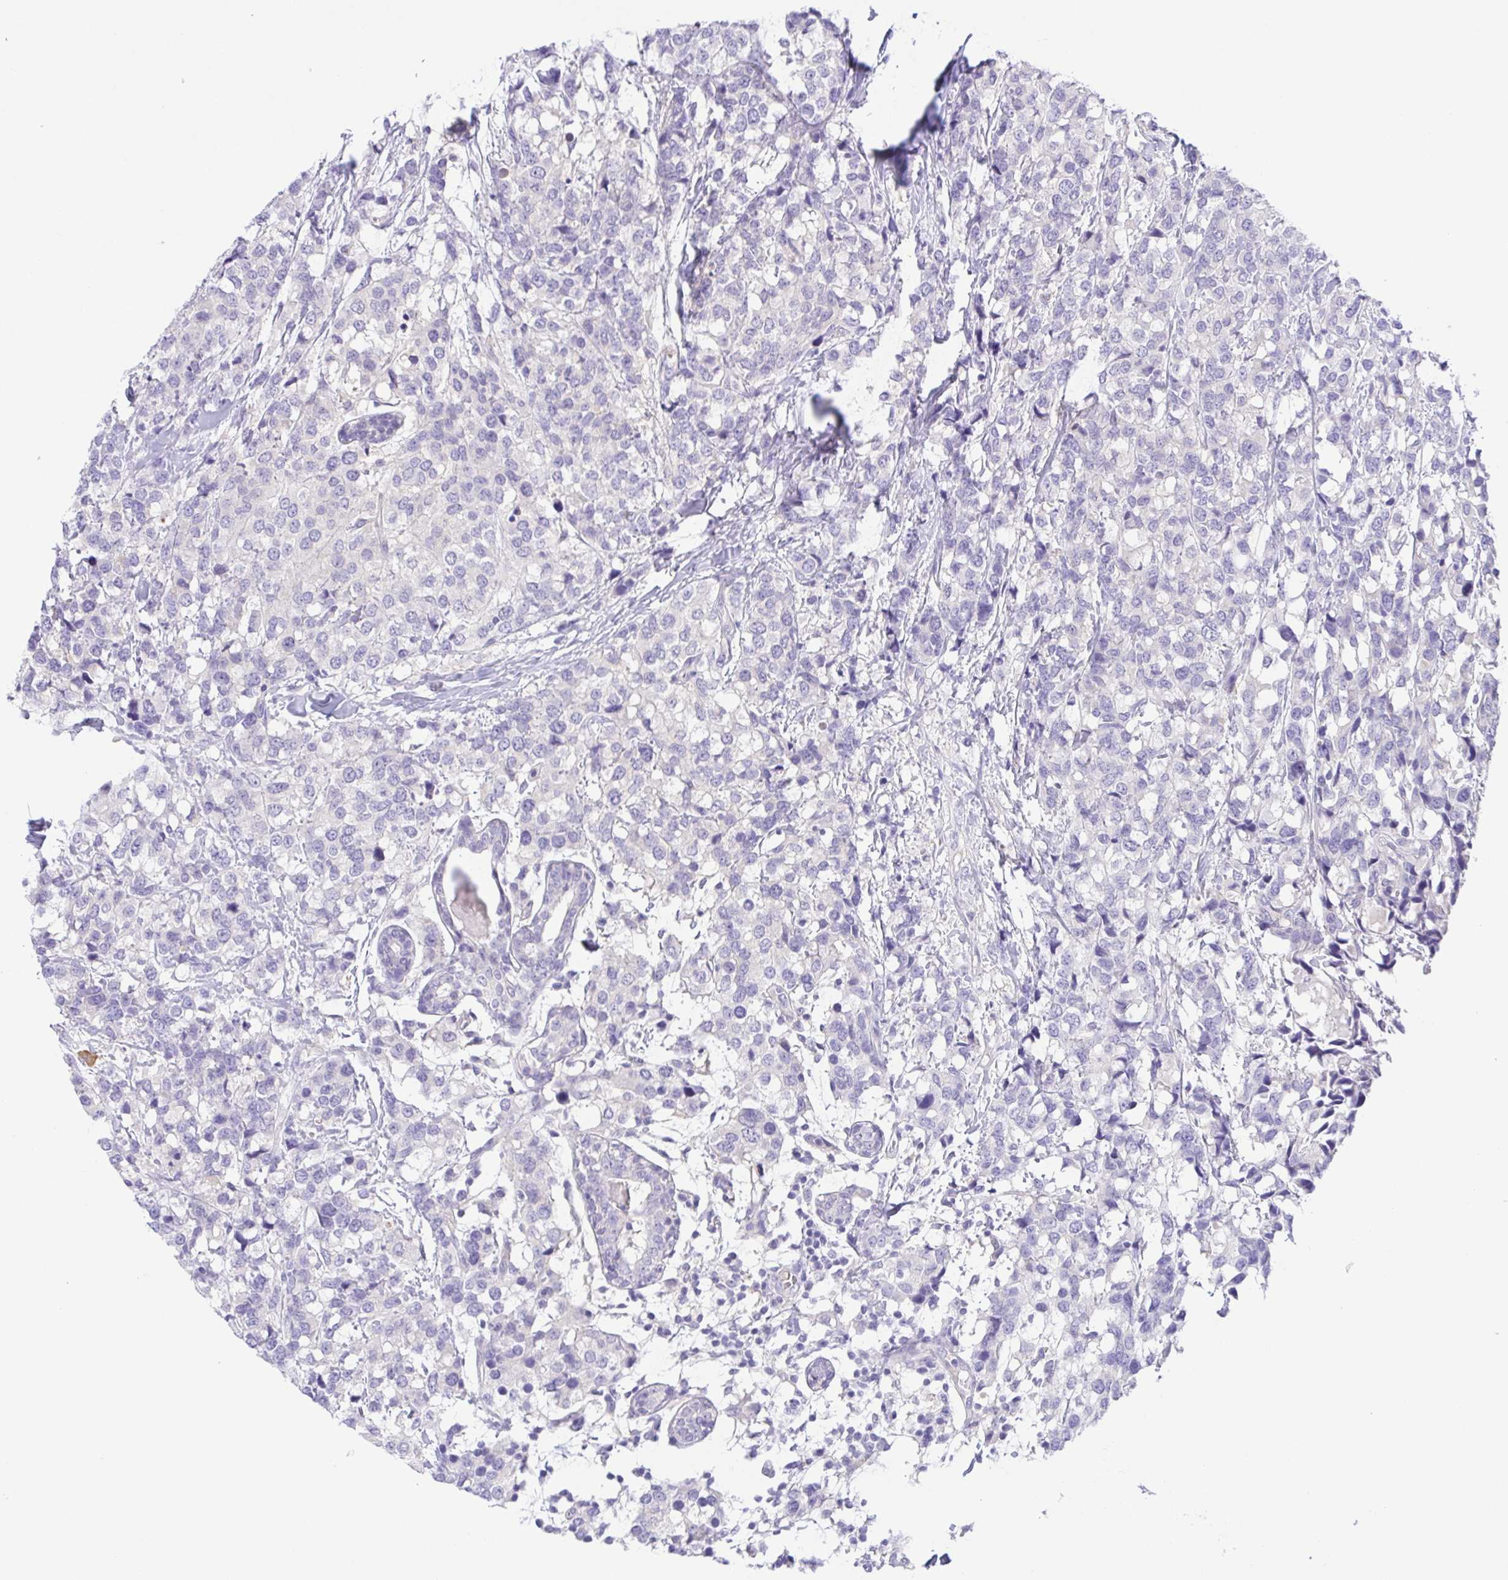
{"staining": {"intensity": "negative", "quantity": "none", "location": "none"}, "tissue": "breast cancer", "cell_type": "Tumor cells", "image_type": "cancer", "snomed": [{"axis": "morphology", "description": "Lobular carcinoma"}, {"axis": "topography", "description": "Breast"}], "caption": "Immunohistochemistry photomicrograph of neoplastic tissue: human lobular carcinoma (breast) stained with DAB (3,3'-diaminobenzidine) demonstrates no significant protein positivity in tumor cells. (Immunohistochemistry, brightfield microscopy, high magnification).", "gene": "KRTDAP", "patient": {"sex": "female", "age": 59}}